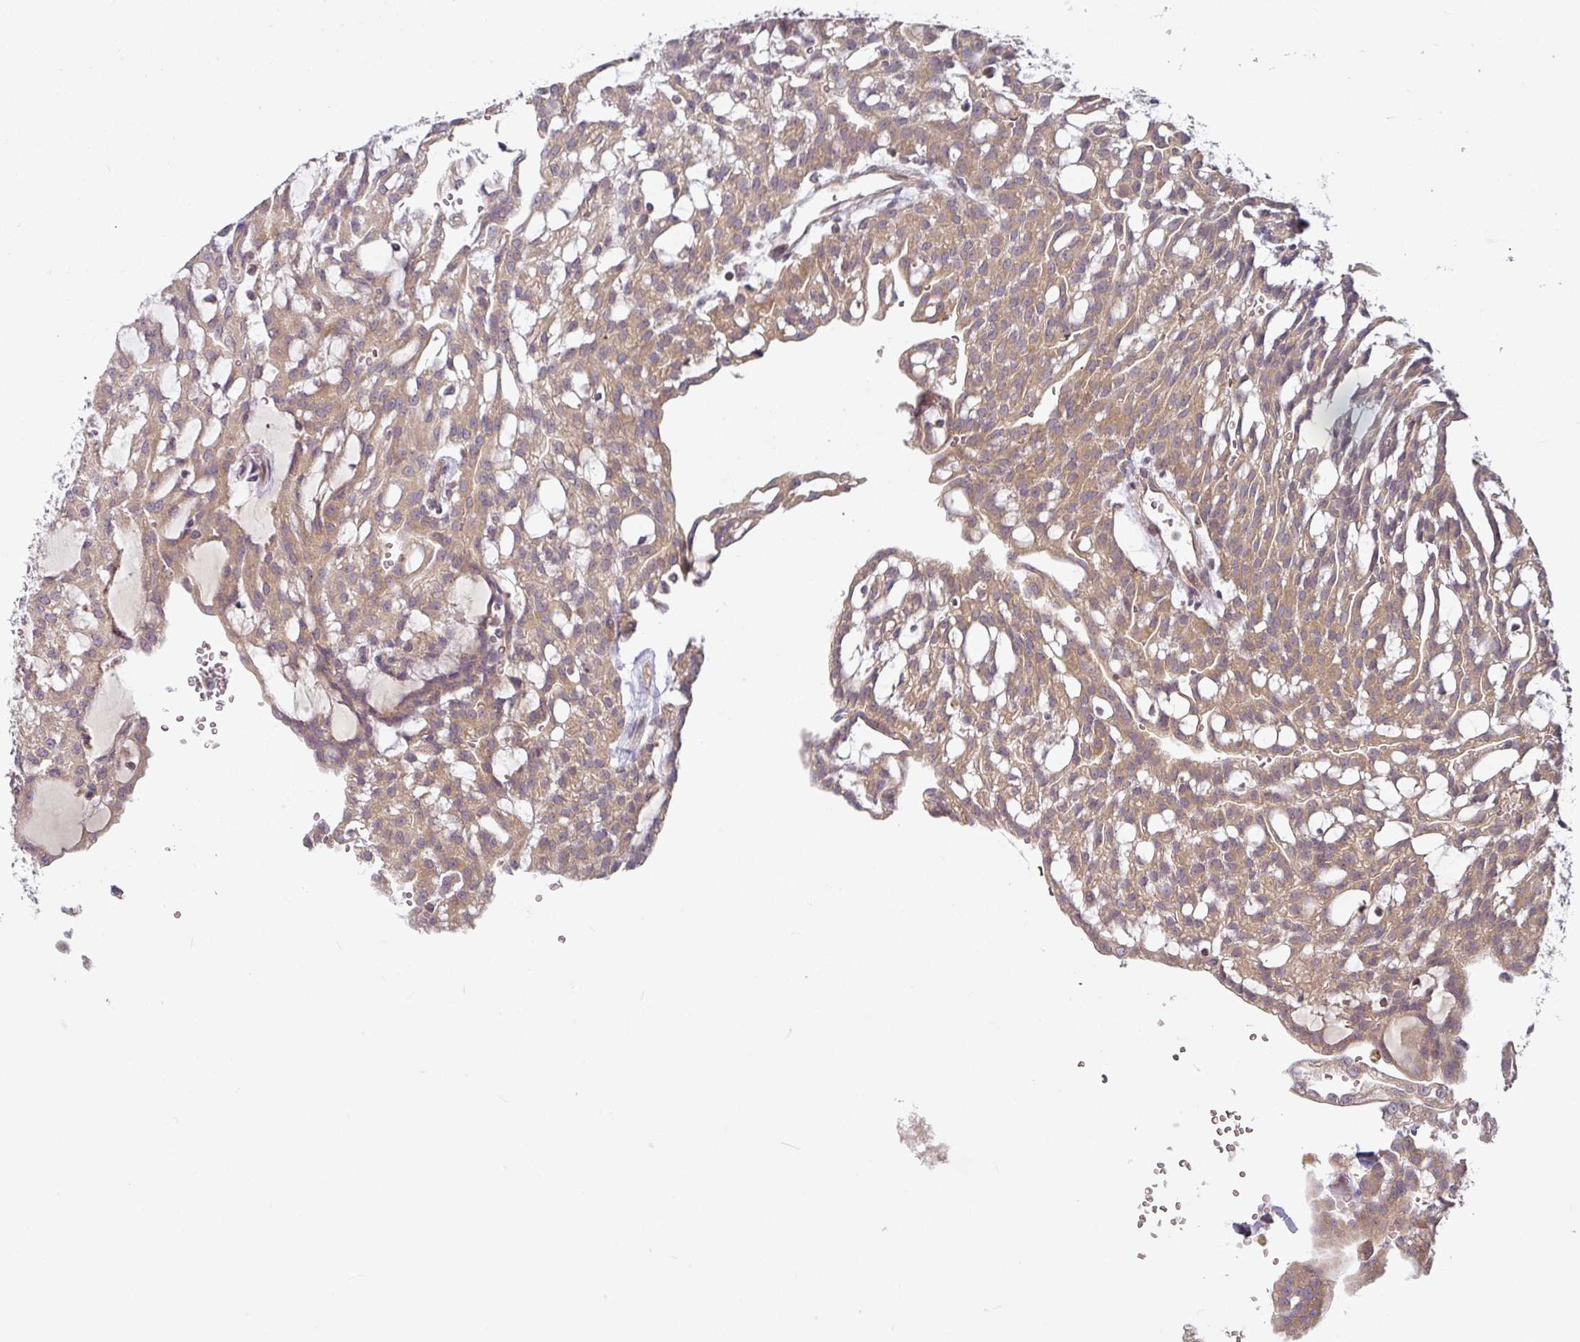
{"staining": {"intensity": "moderate", "quantity": ">75%", "location": "cytoplasmic/membranous"}, "tissue": "renal cancer", "cell_type": "Tumor cells", "image_type": "cancer", "snomed": [{"axis": "morphology", "description": "Adenocarcinoma, NOS"}, {"axis": "topography", "description": "Kidney"}], "caption": "A high-resolution photomicrograph shows immunohistochemistry (IHC) staining of renal cancer, which displays moderate cytoplasmic/membranous staining in approximately >75% of tumor cells.", "gene": "MAP2K2", "patient": {"sex": "male", "age": 63}}